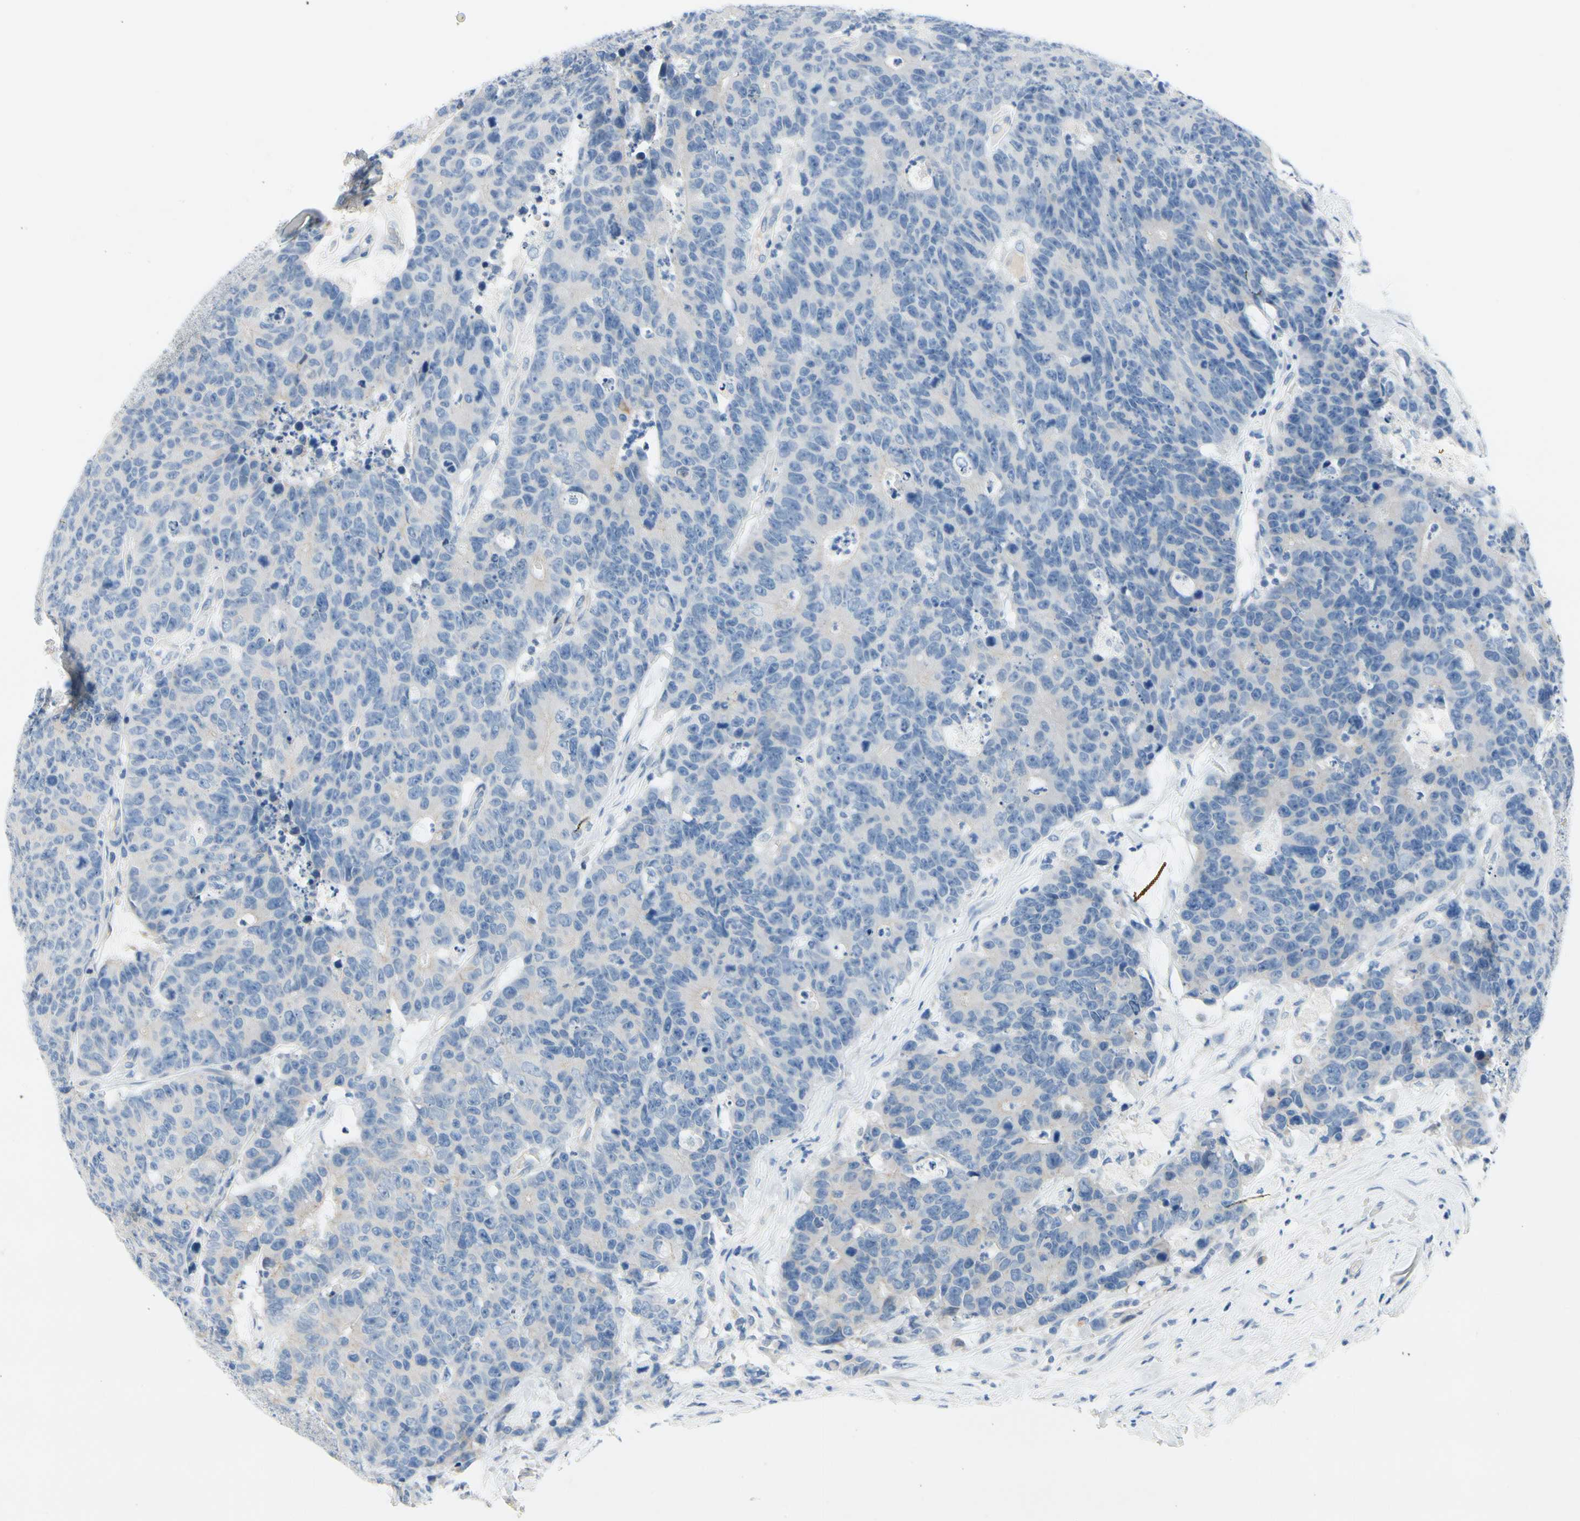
{"staining": {"intensity": "negative", "quantity": "none", "location": "none"}, "tissue": "colorectal cancer", "cell_type": "Tumor cells", "image_type": "cancer", "snomed": [{"axis": "morphology", "description": "Adenocarcinoma, NOS"}, {"axis": "topography", "description": "Colon"}], "caption": "Immunohistochemistry photomicrograph of human colorectal cancer (adenocarcinoma) stained for a protein (brown), which displays no staining in tumor cells. (DAB (3,3'-diaminobenzidine) IHC with hematoxylin counter stain).", "gene": "CA14", "patient": {"sex": "female", "age": 86}}